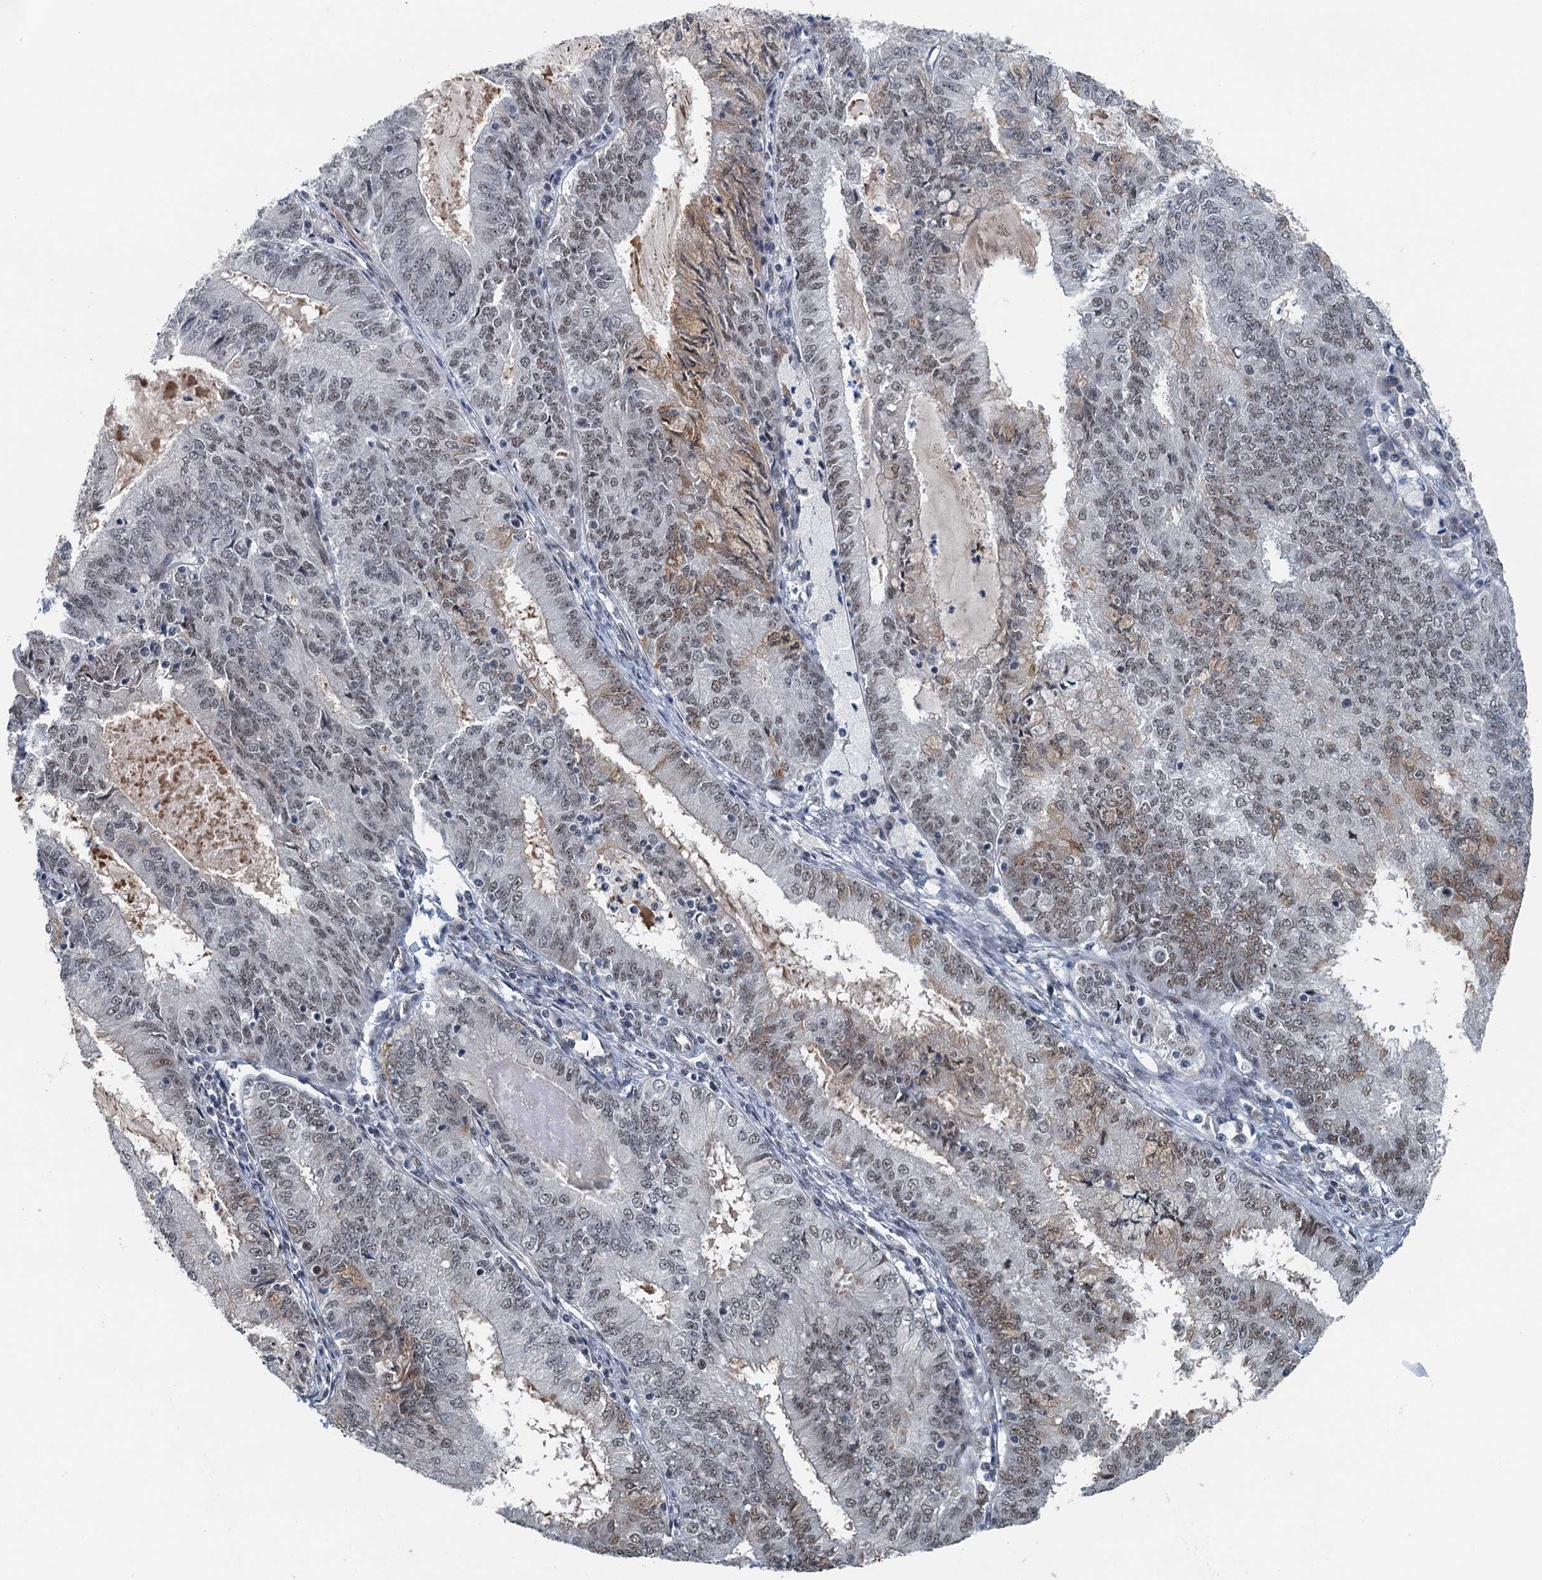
{"staining": {"intensity": "weak", "quantity": "25%-75%", "location": "nuclear"}, "tissue": "endometrial cancer", "cell_type": "Tumor cells", "image_type": "cancer", "snomed": [{"axis": "morphology", "description": "Adenocarcinoma, NOS"}, {"axis": "topography", "description": "Endometrium"}], "caption": "Immunohistochemical staining of adenocarcinoma (endometrial) exhibits low levels of weak nuclear expression in about 25%-75% of tumor cells. (Stains: DAB (3,3'-diaminobenzidine) in brown, nuclei in blue, Microscopy: brightfield microscopy at high magnification).", "gene": "MTA3", "patient": {"sex": "female", "age": 57}}